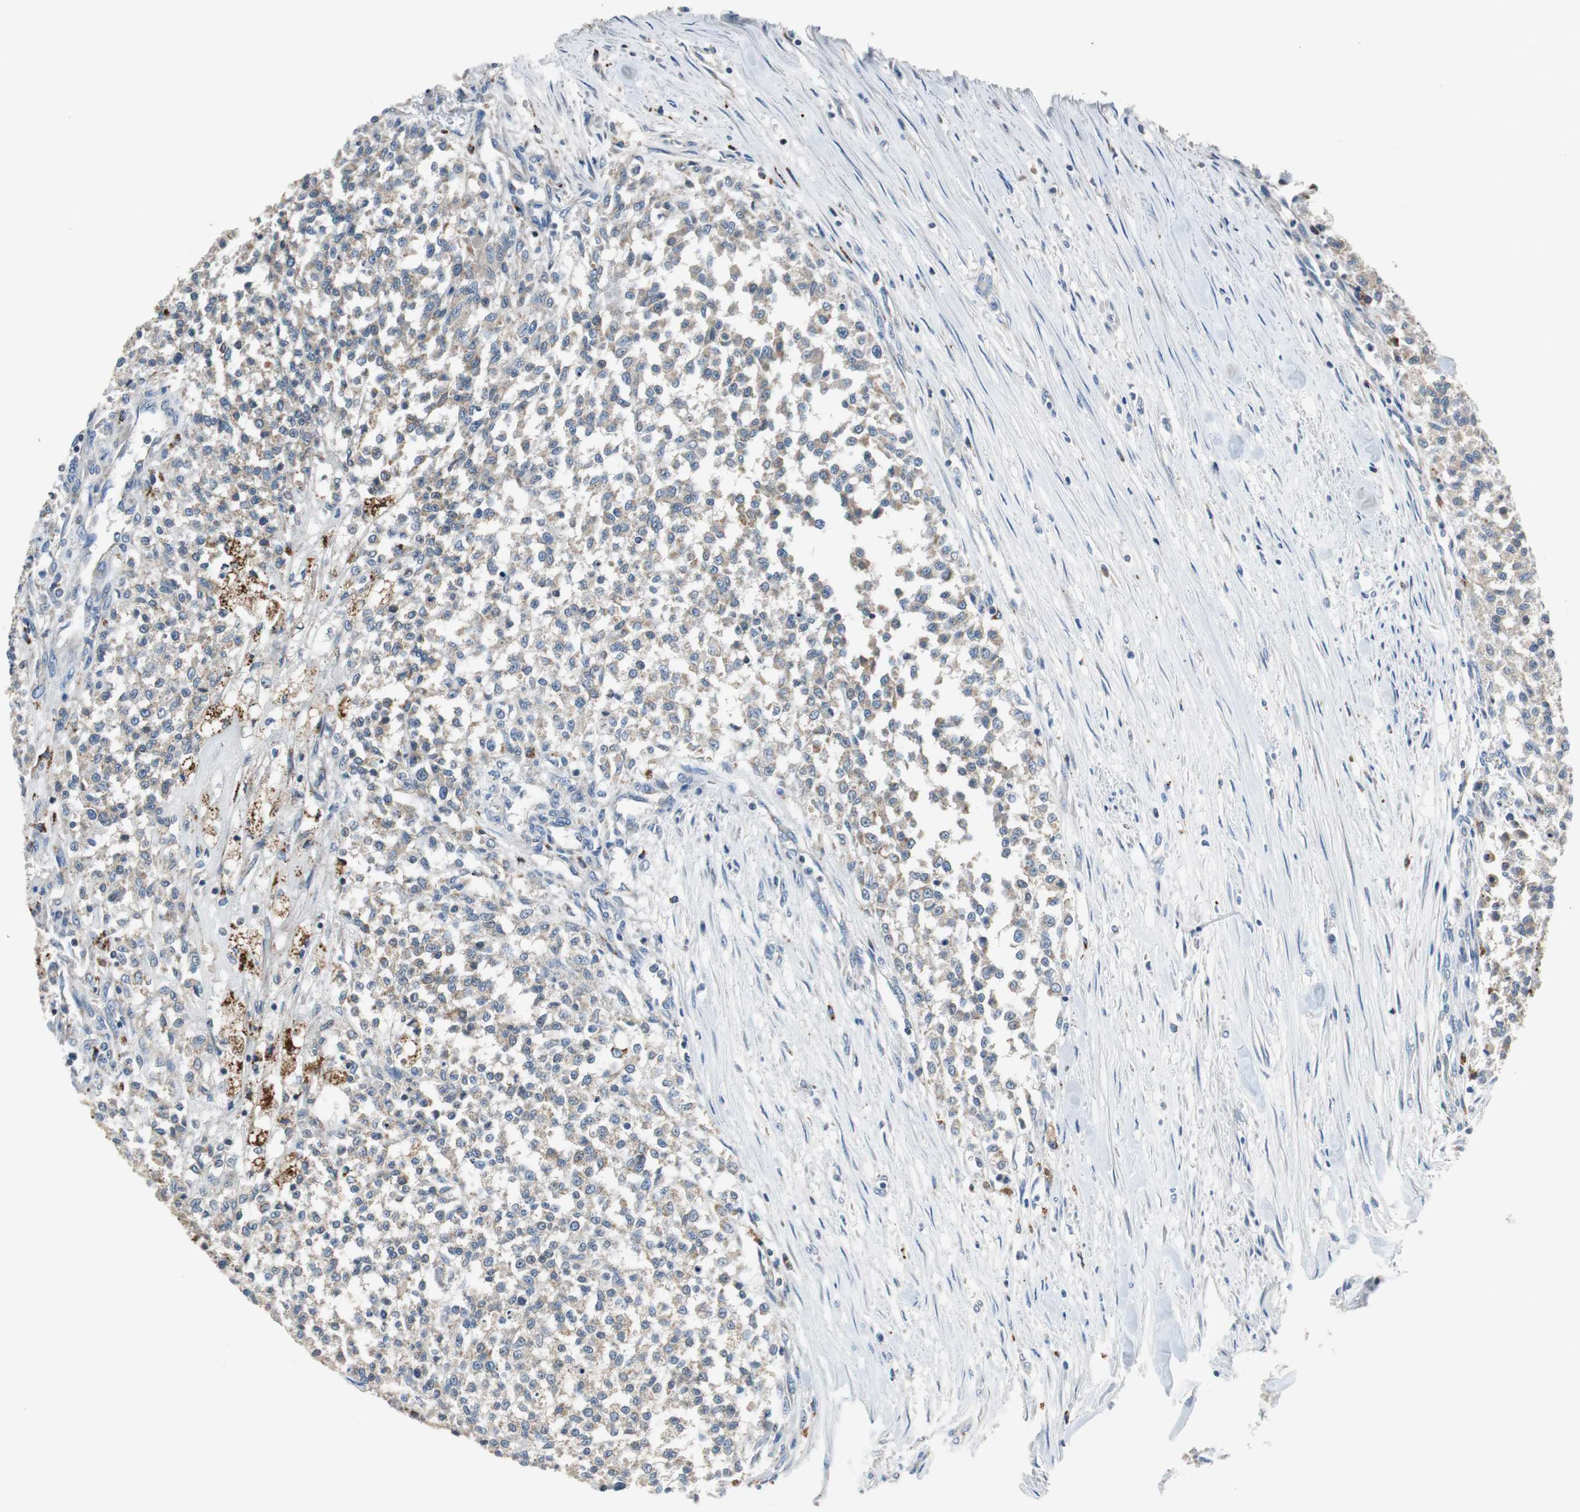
{"staining": {"intensity": "weak", "quantity": "25%-75%", "location": "cytoplasmic/membranous"}, "tissue": "testis cancer", "cell_type": "Tumor cells", "image_type": "cancer", "snomed": [{"axis": "morphology", "description": "Seminoma, NOS"}, {"axis": "topography", "description": "Testis"}], "caption": "Human testis cancer stained with a protein marker displays weak staining in tumor cells.", "gene": "NLGN1", "patient": {"sex": "male", "age": 59}}